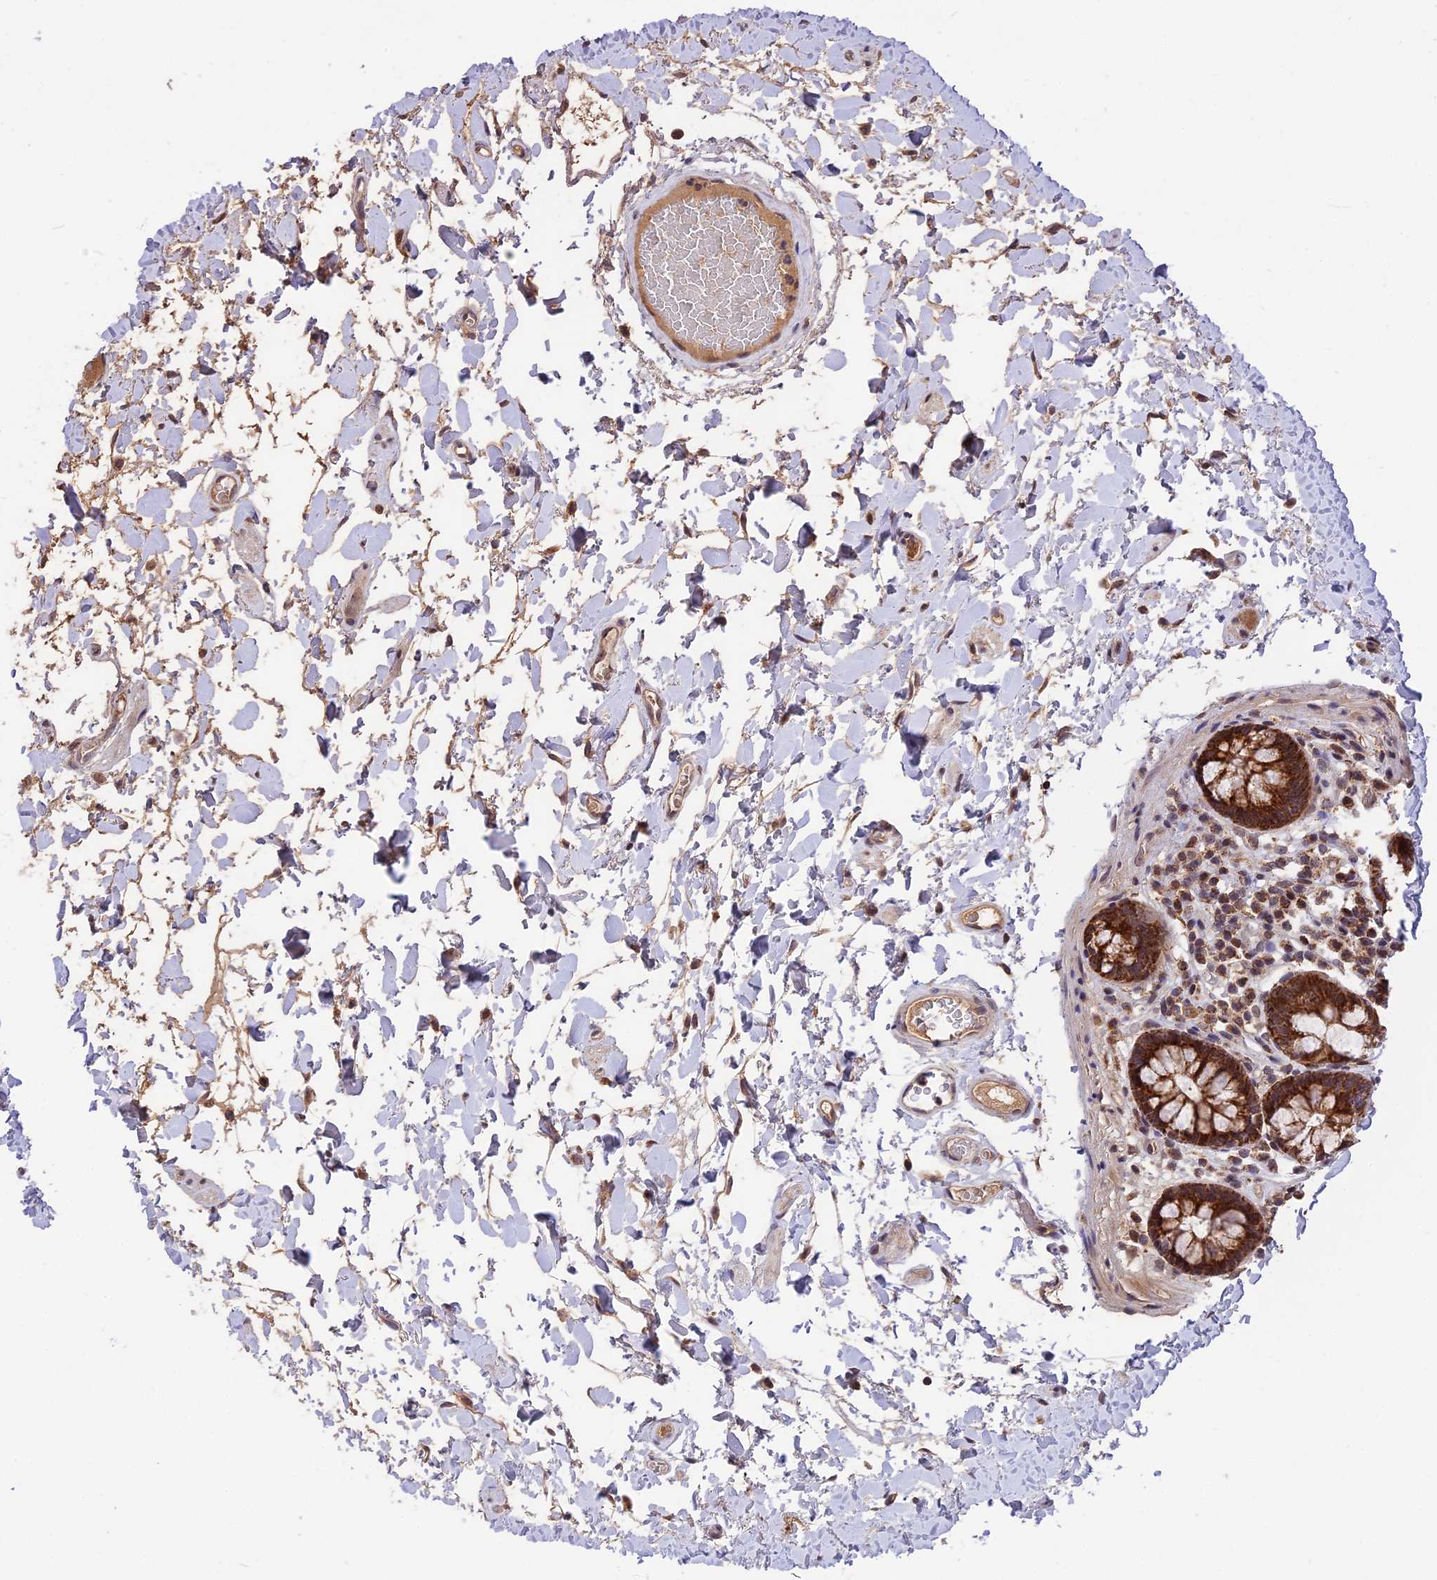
{"staining": {"intensity": "moderate", "quantity": ">75%", "location": "cytoplasmic/membranous"}, "tissue": "colon", "cell_type": "Endothelial cells", "image_type": "normal", "snomed": [{"axis": "morphology", "description": "Normal tissue, NOS"}, {"axis": "topography", "description": "Colon"}], "caption": "Immunohistochemical staining of unremarkable colon demonstrates medium levels of moderate cytoplasmic/membranous positivity in approximately >75% of endothelial cells.", "gene": "RERGL", "patient": {"sex": "male", "age": 84}}